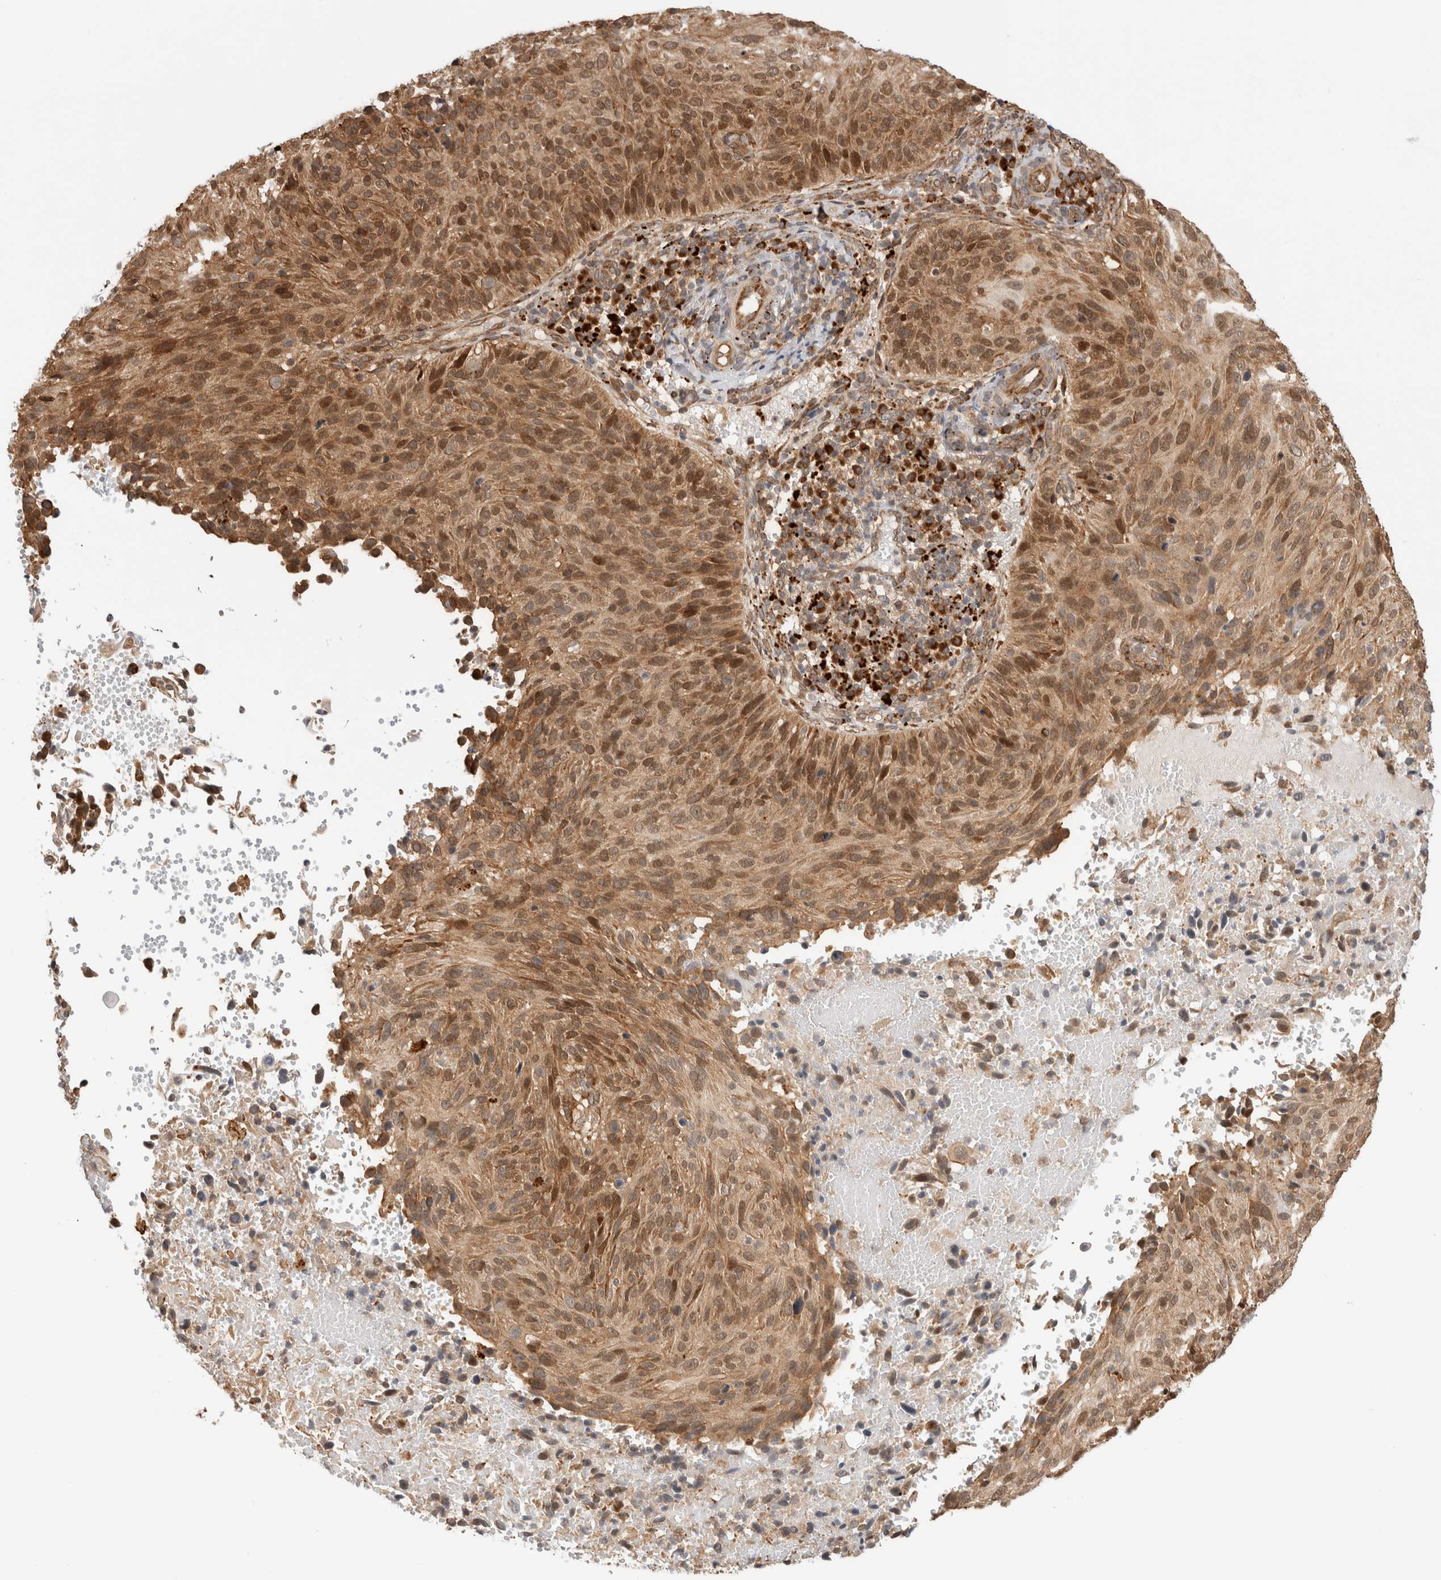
{"staining": {"intensity": "moderate", "quantity": ">75%", "location": "cytoplasmic/membranous,nuclear"}, "tissue": "cervical cancer", "cell_type": "Tumor cells", "image_type": "cancer", "snomed": [{"axis": "morphology", "description": "Squamous cell carcinoma, NOS"}, {"axis": "topography", "description": "Cervix"}], "caption": "Tumor cells demonstrate moderate cytoplasmic/membranous and nuclear positivity in about >75% of cells in squamous cell carcinoma (cervical).", "gene": "ACTL9", "patient": {"sex": "female", "age": 74}}